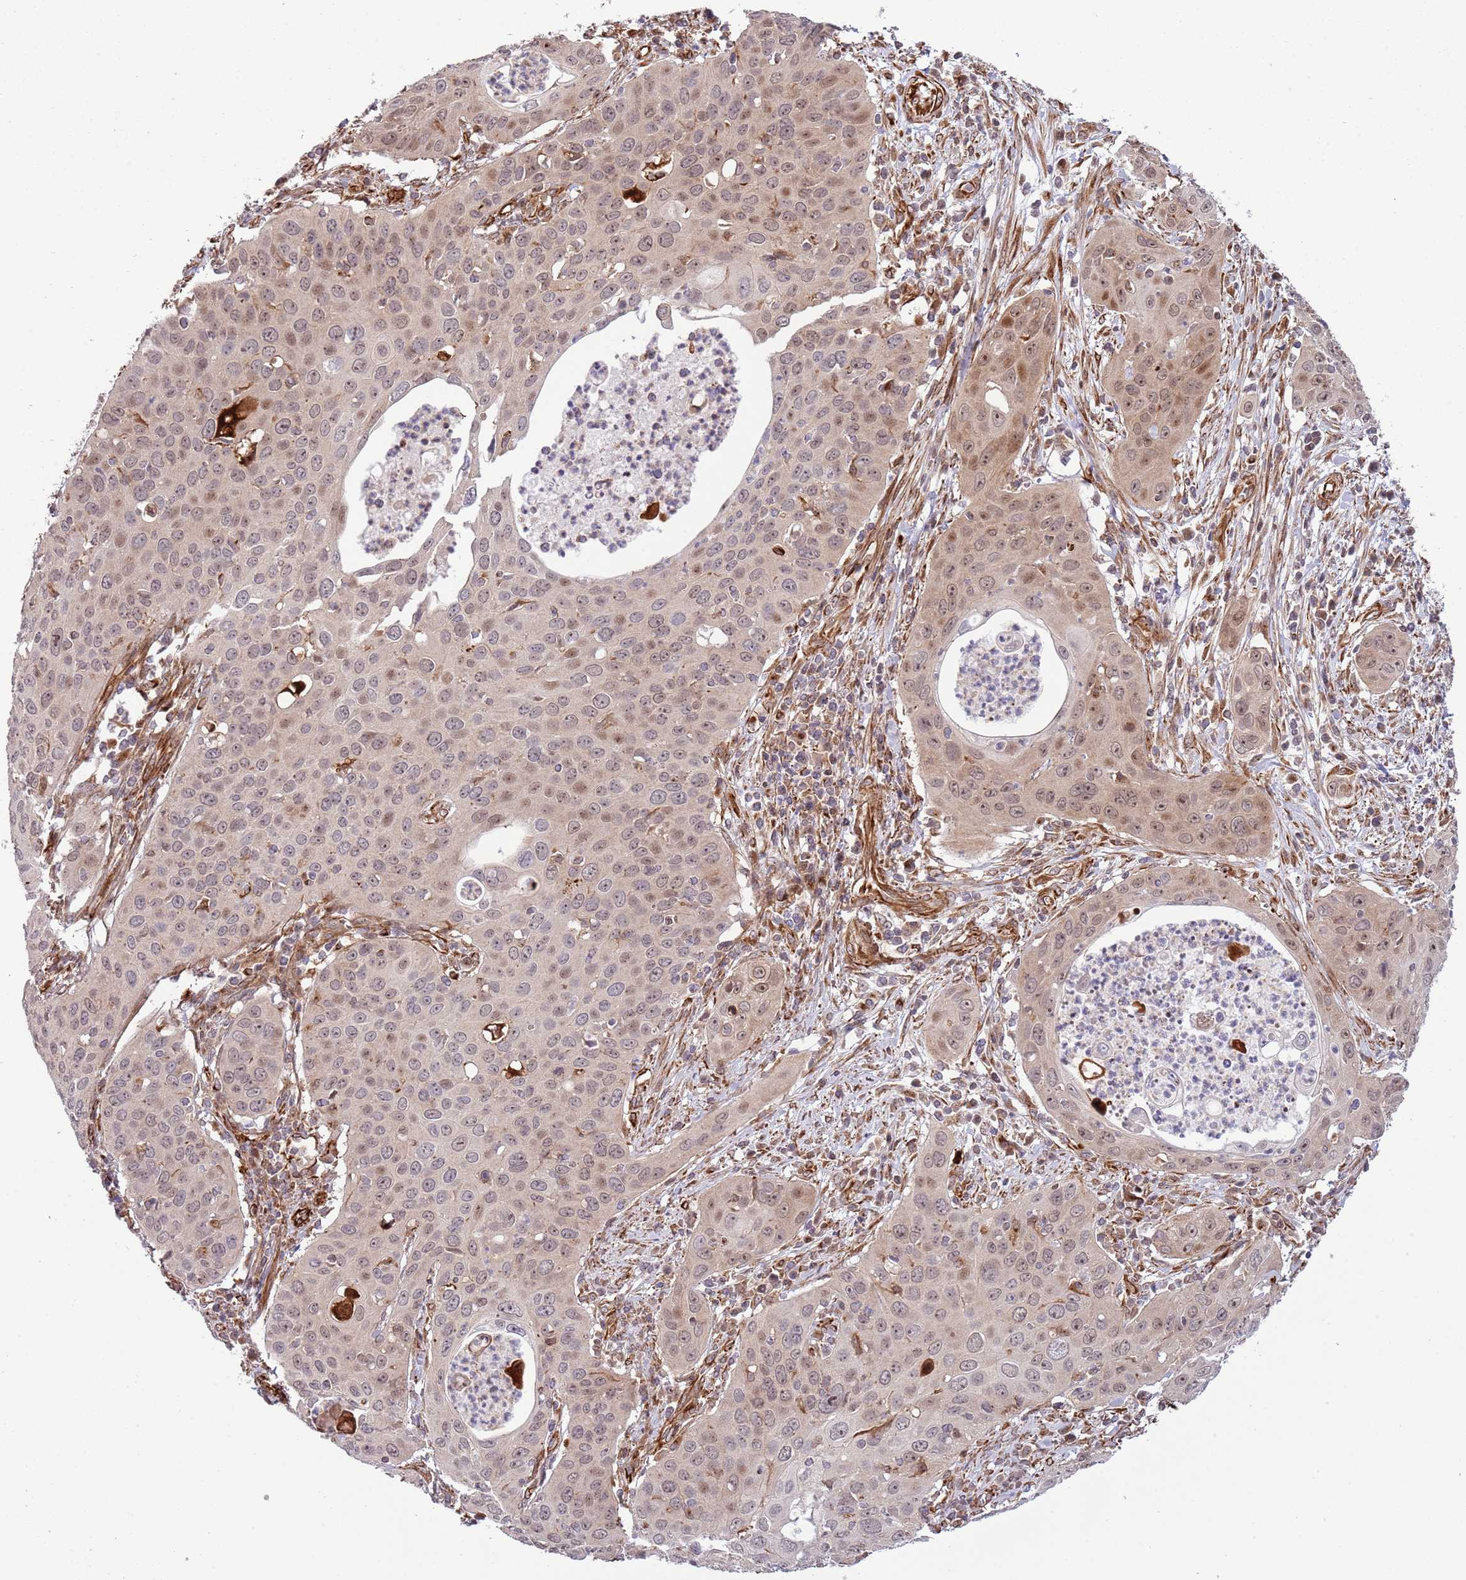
{"staining": {"intensity": "weak", "quantity": ">75%", "location": "cytoplasmic/membranous,nuclear"}, "tissue": "cervical cancer", "cell_type": "Tumor cells", "image_type": "cancer", "snomed": [{"axis": "morphology", "description": "Squamous cell carcinoma, NOS"}, {"axis": "topography", "description": "Cervix"}], "caption": "A brown stain shows weak cytoplasmic/membranous and nuclear expression of a protein in squamous cell carcinoma (cervical) tumor cells. (DAB IHC, brown staining for protein, blue staining for nuclei).", "gene": "NEK3", "patient": {"sex": "female", "age": 36}}